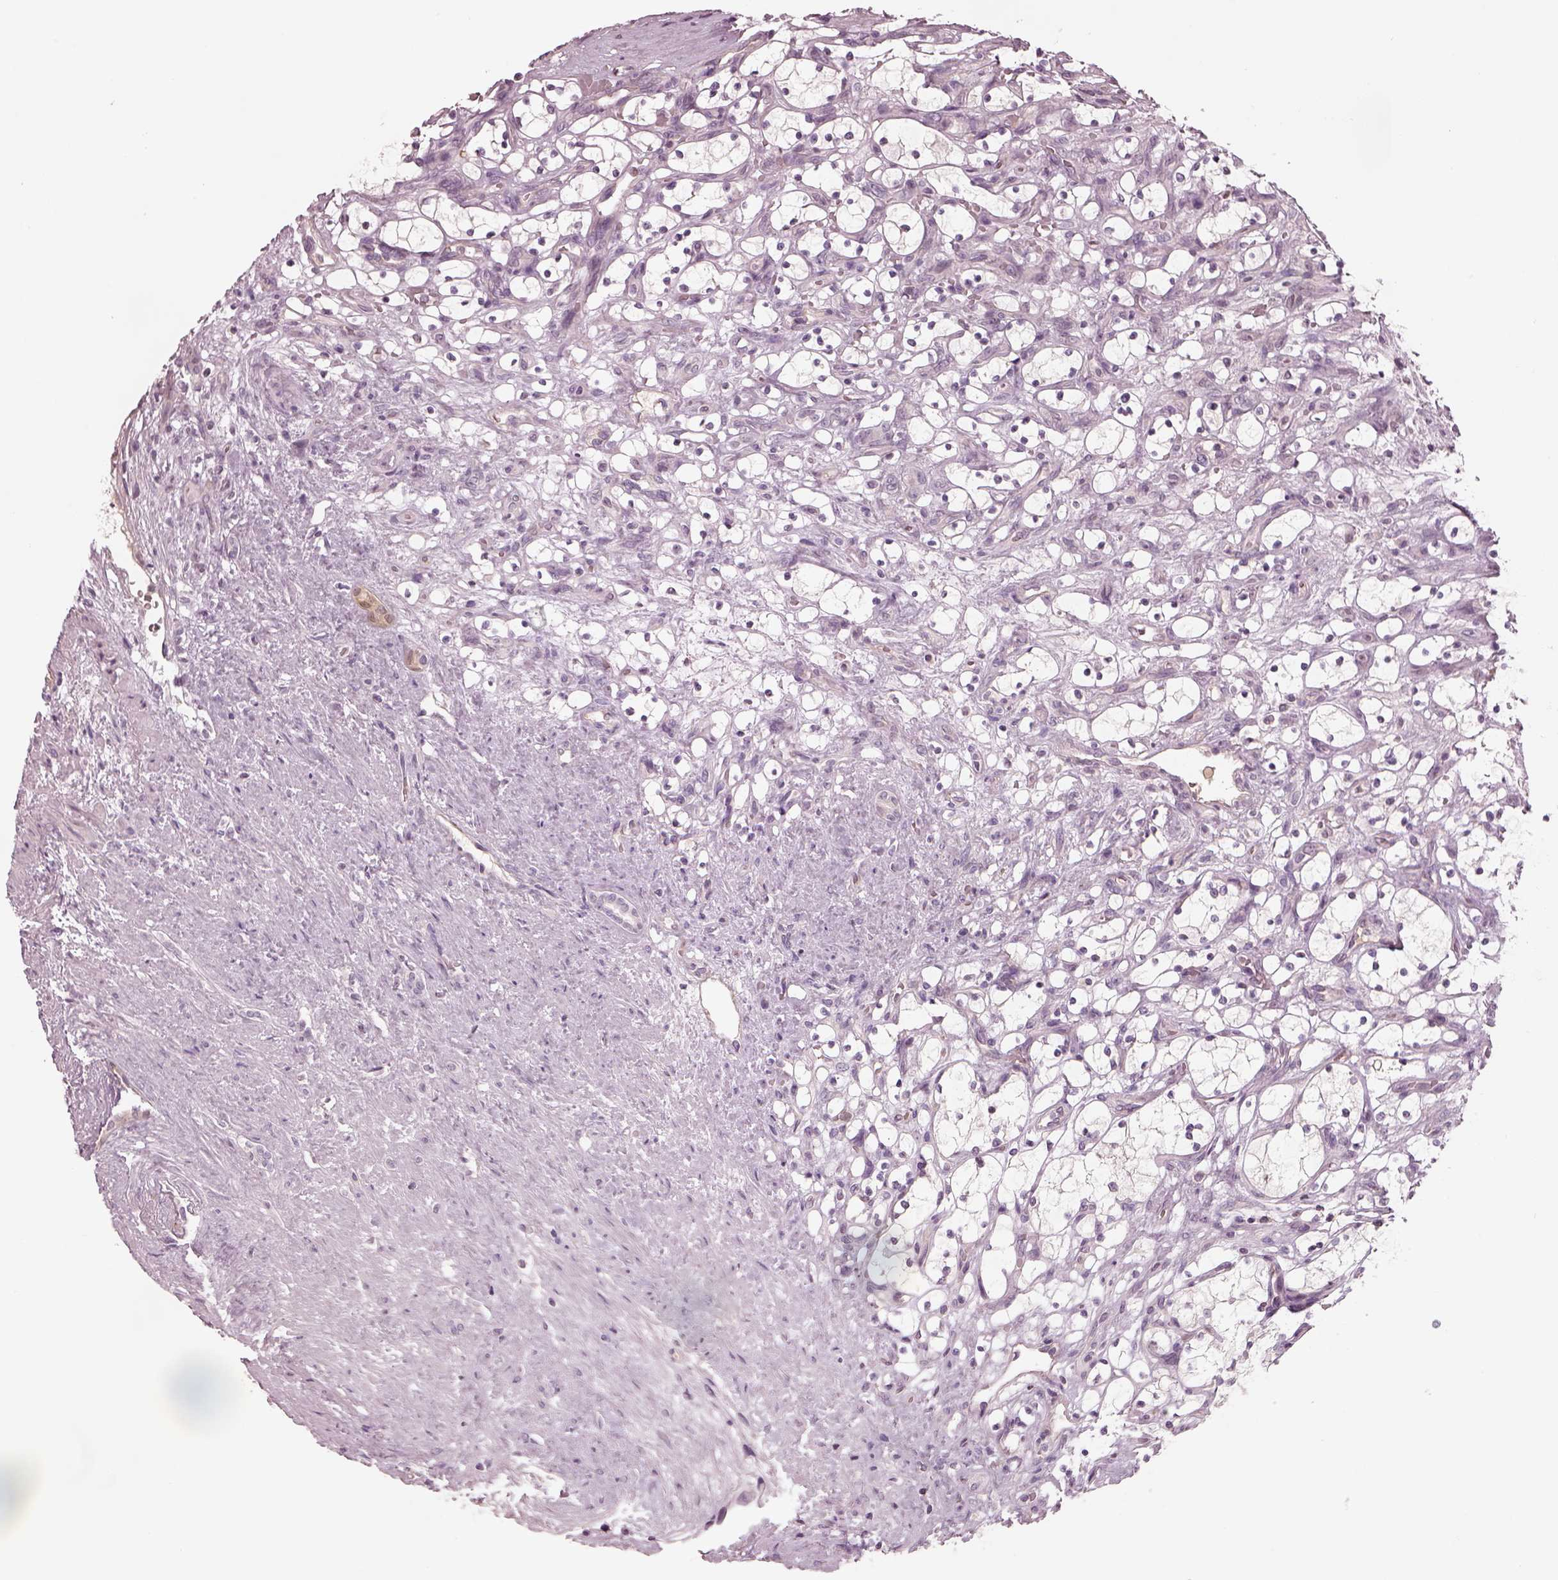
{"staining": {"intensity": "negative", "quantity": "none", "location": "none"}, "tissue": "renal cancer", "cell_type": "Tumor cells", "image_type": "cancer", "snomed": [{"axis": "morphology", "description": "Adenocarcinoma, NOS"}, {"axis": "topography", "description": "Kidney"}], "caption": "Immunohistochemistry (IHC) image of human renal cancer stained for a protein (brown), which displays no staining in tumor cells.", "gene": "TLX3", "patient": {"sex": "female", "age": 69}}